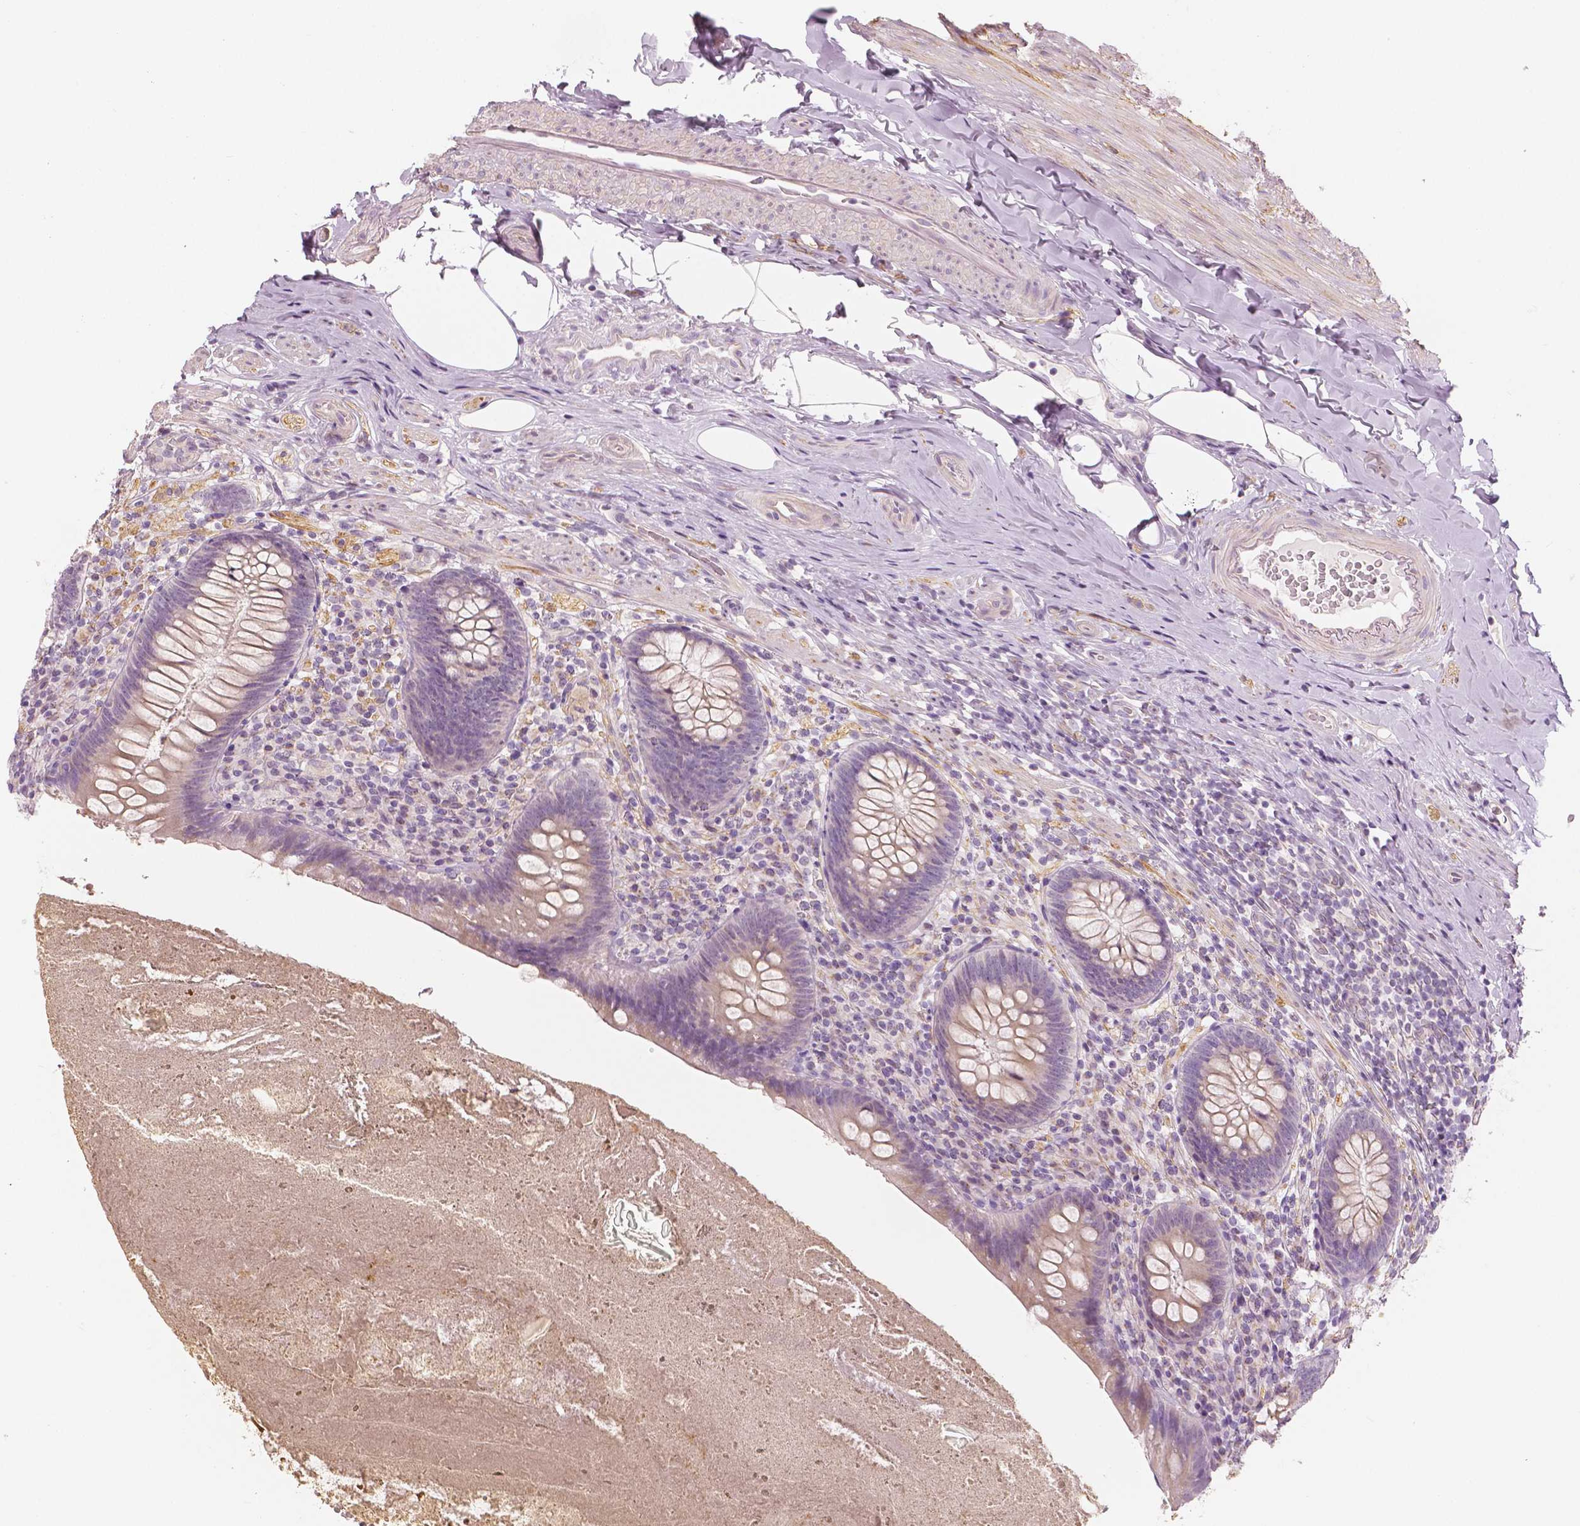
{"staining": {"intensity": "weak", "quantity": "<25%", "location": "cytoplasmic/membranous"}, "tissue": "appendix", "cell_type": "Glandular cells", "image_type": "normal", "snomed": [{"axis": "morphology", "description": "Normal tissue, NOS"}, {"axis": "topography", "description": "Appendix"}], "caption": "IHC photomicrograph of normal appendix: appendix stained with DAB (3,3'-diaminobenzidine) exhibits no significant protein positivity in glandular cells.", "gene": "SLC24A1", "patient": {"sex": "male", "age": 47}}